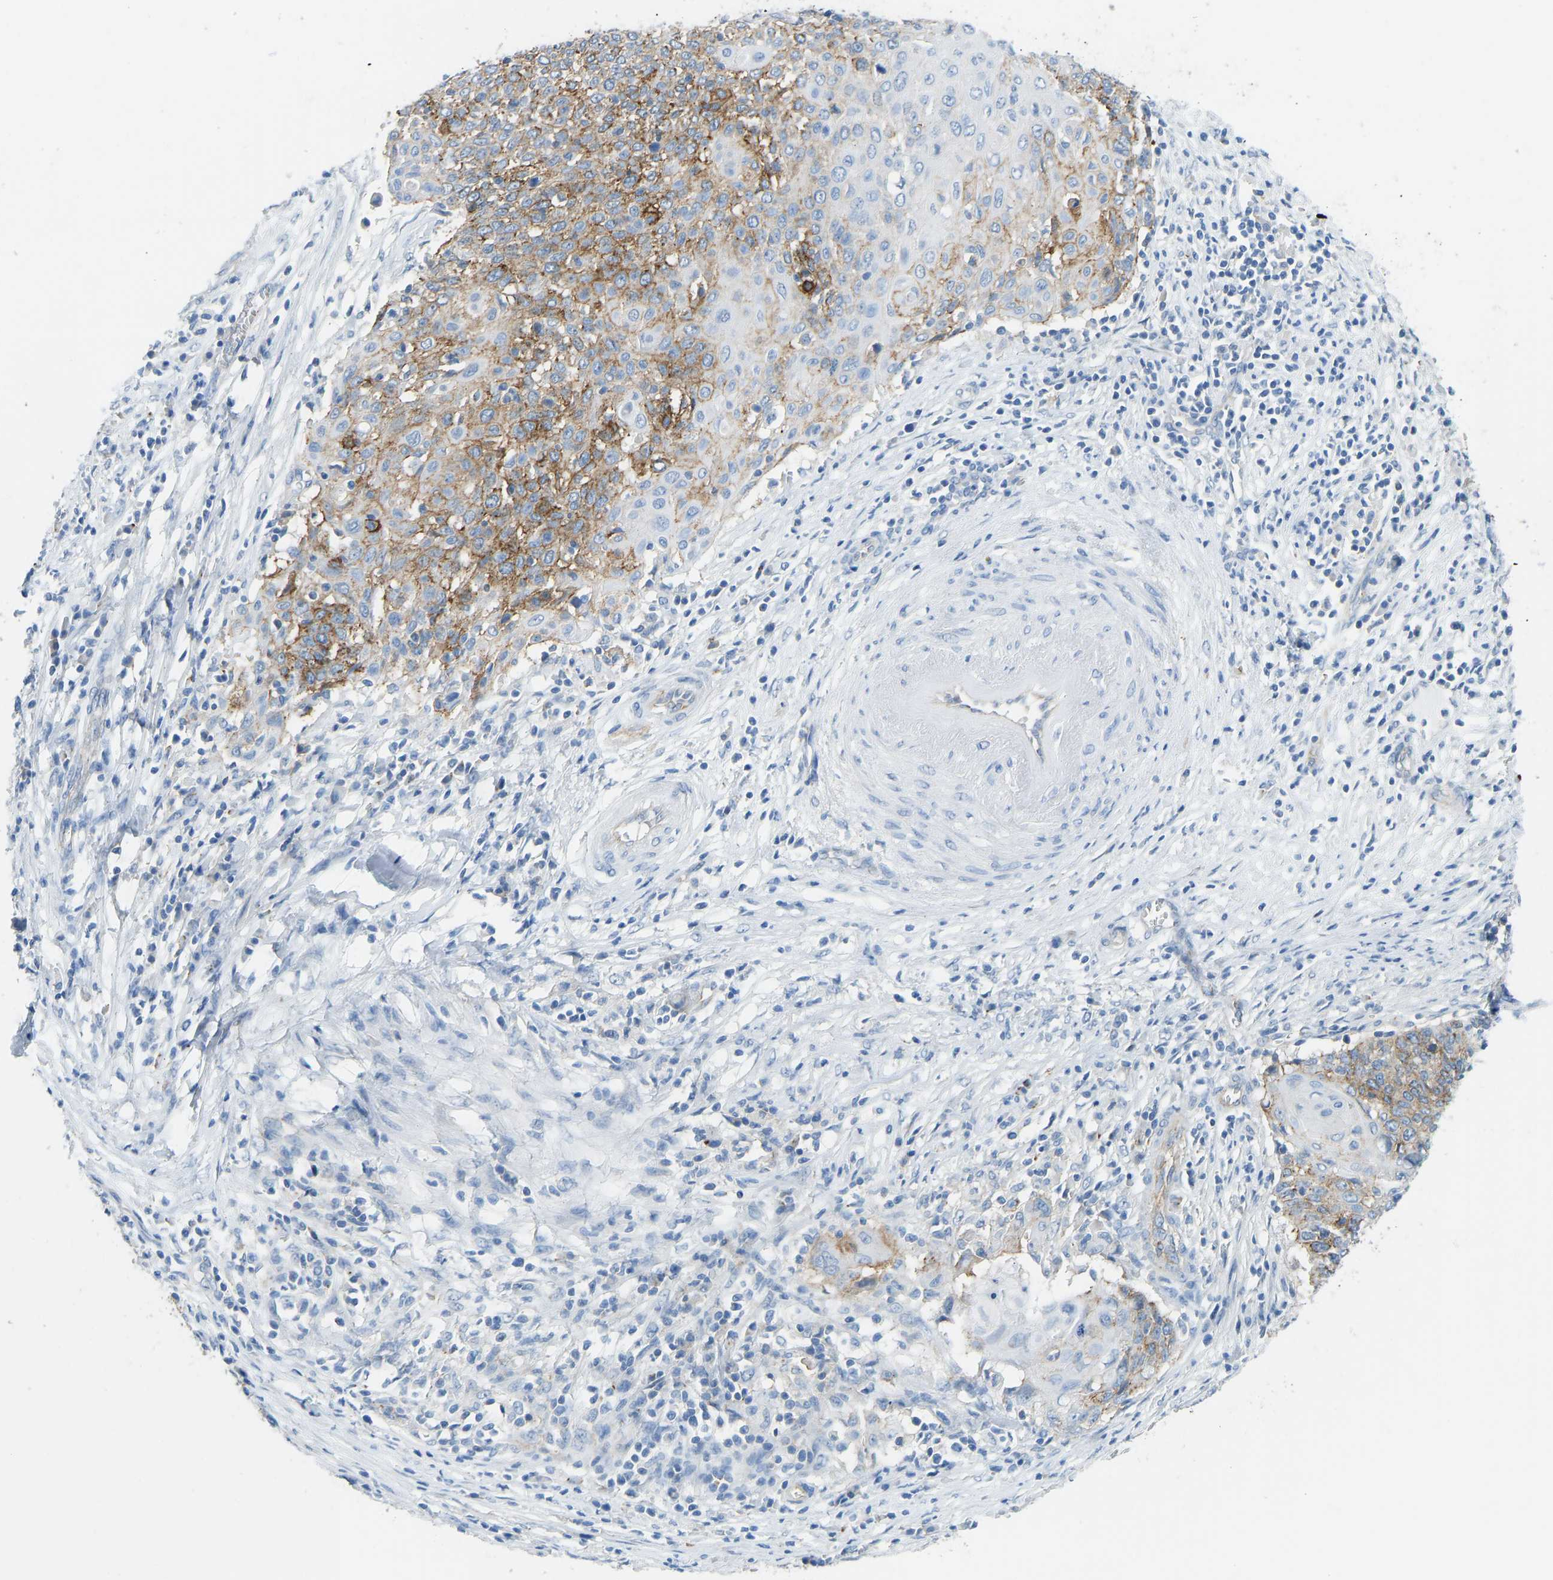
{"staining": {"intensity": "moderate", "quantity": ">75%", "location": "cytoplasmic/membranous"}, "tissue": "cervical cancer", "cell_type": "Tumor cells", "image_type": "cancer", "snomed": [{"axis": "morphology", "description": "Squamous cell carcinoma, NOS"}, {"axis": "topography", "description": "Cervix"}], "caption": "Immunohistochemistry (IHC) micrograph of neoplastic tissue: human squamous cell carcinoma (cervical) stained using immunohistochemistry reveals medium levels of moderate protein expression localized specifically in the cytoplasmic/membranous of tumor cells, appearing as a cytoplasmic/membranous brown color.", "gene": "ATP1A1", "patient": {"sex": "female", "age": 39}}